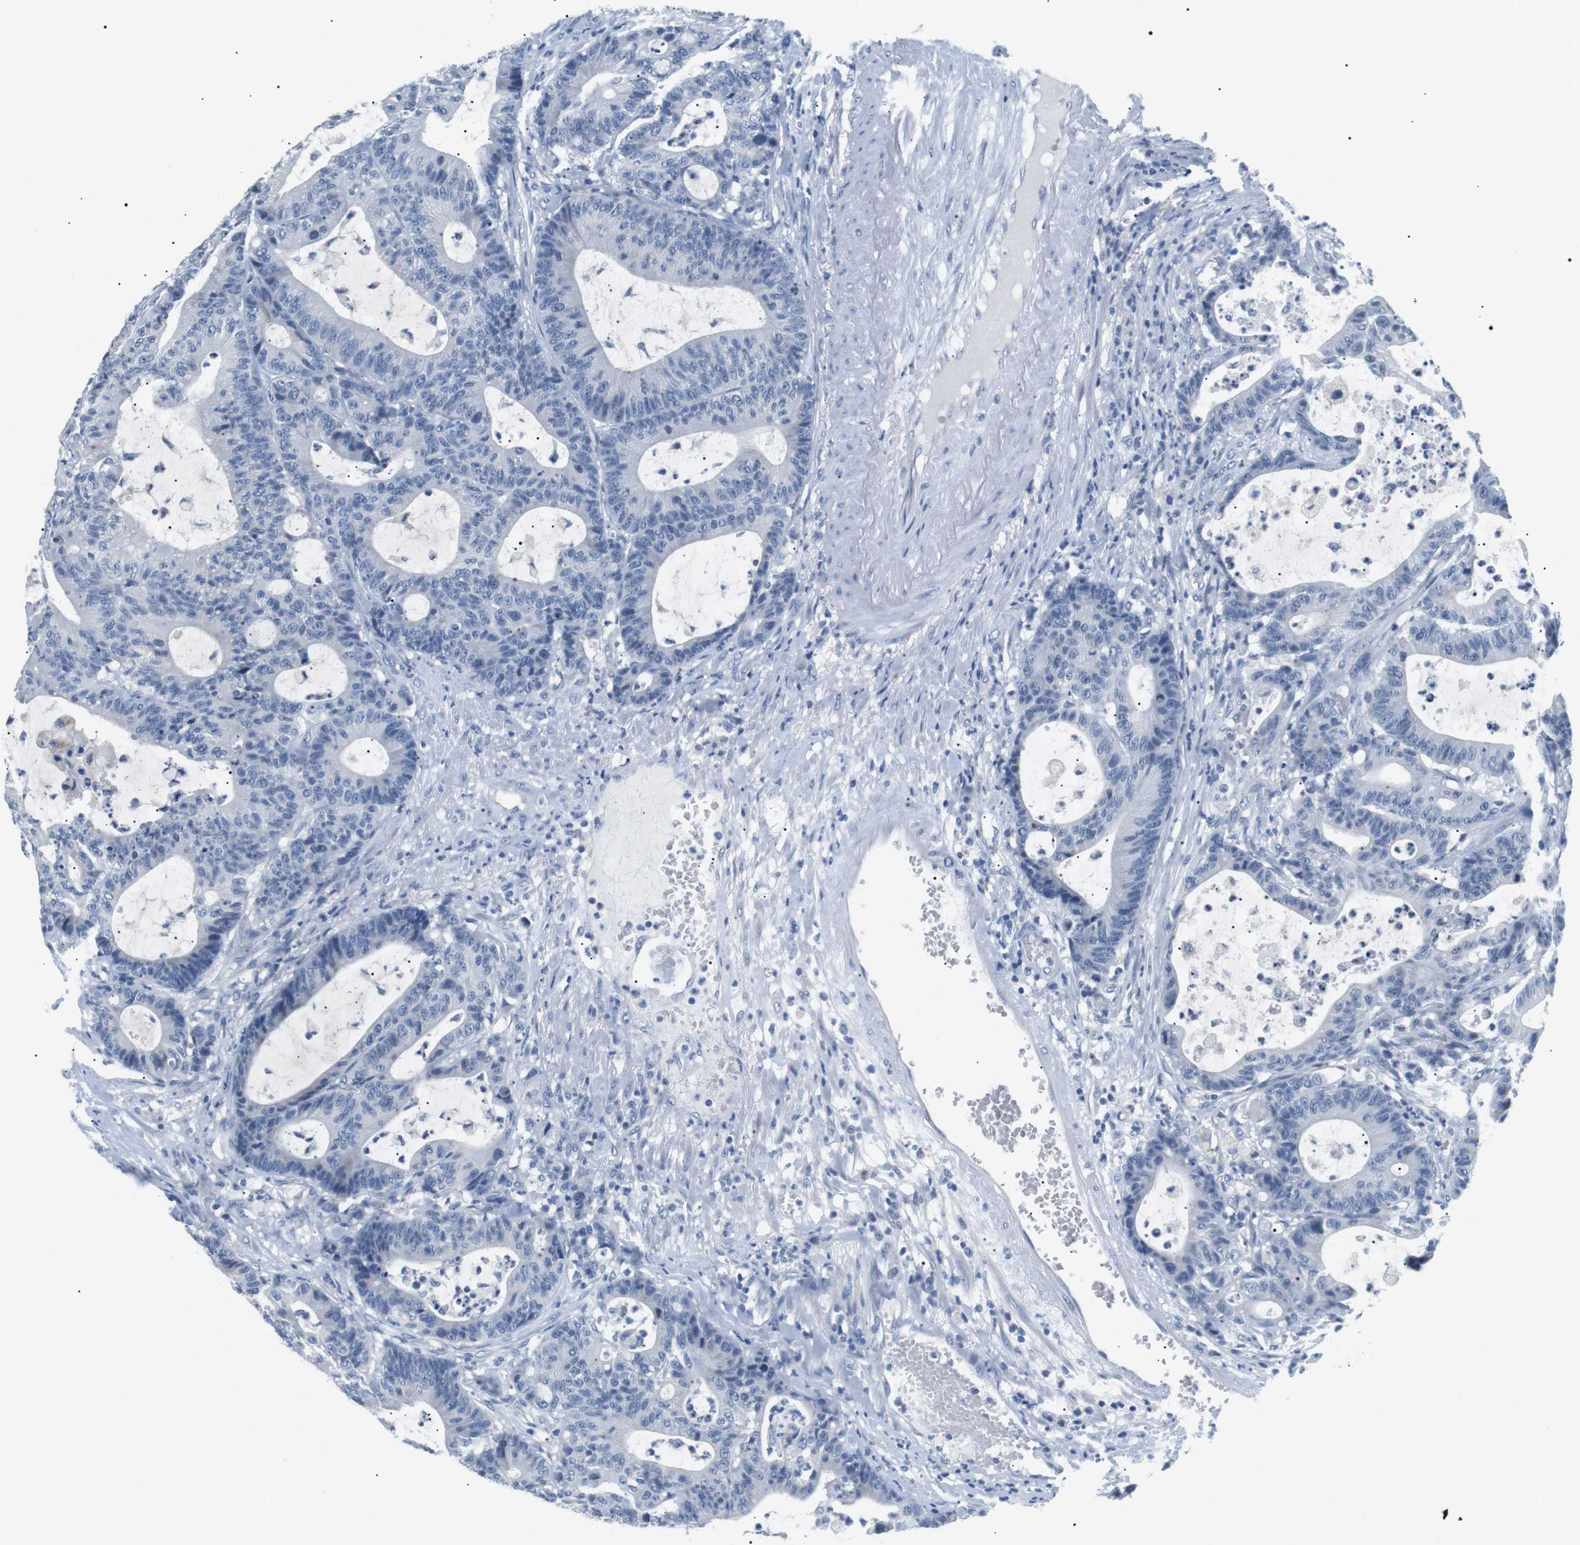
{"staining": {"intensity": "negative", "quantity": "none", "location": "none"}, "tissue": "colorectal cancer", "cell_type": "Tumor cells", "image_type": "cancer", "snomed": [{"axis": "morphology", "description": "Adenocarcinoma, NOS"}, {"axis": "topography", "description": "Colon"}], "caption": "The micrograph shows no significant staining in tumor cells of colorectal adenocarcinoma. (DAB immunohistochemistry (IHC) visualized using brightfield microscopy, high magnification).", "gene": "FCGRT", "patient": {"sex": "female", "age": 84}}